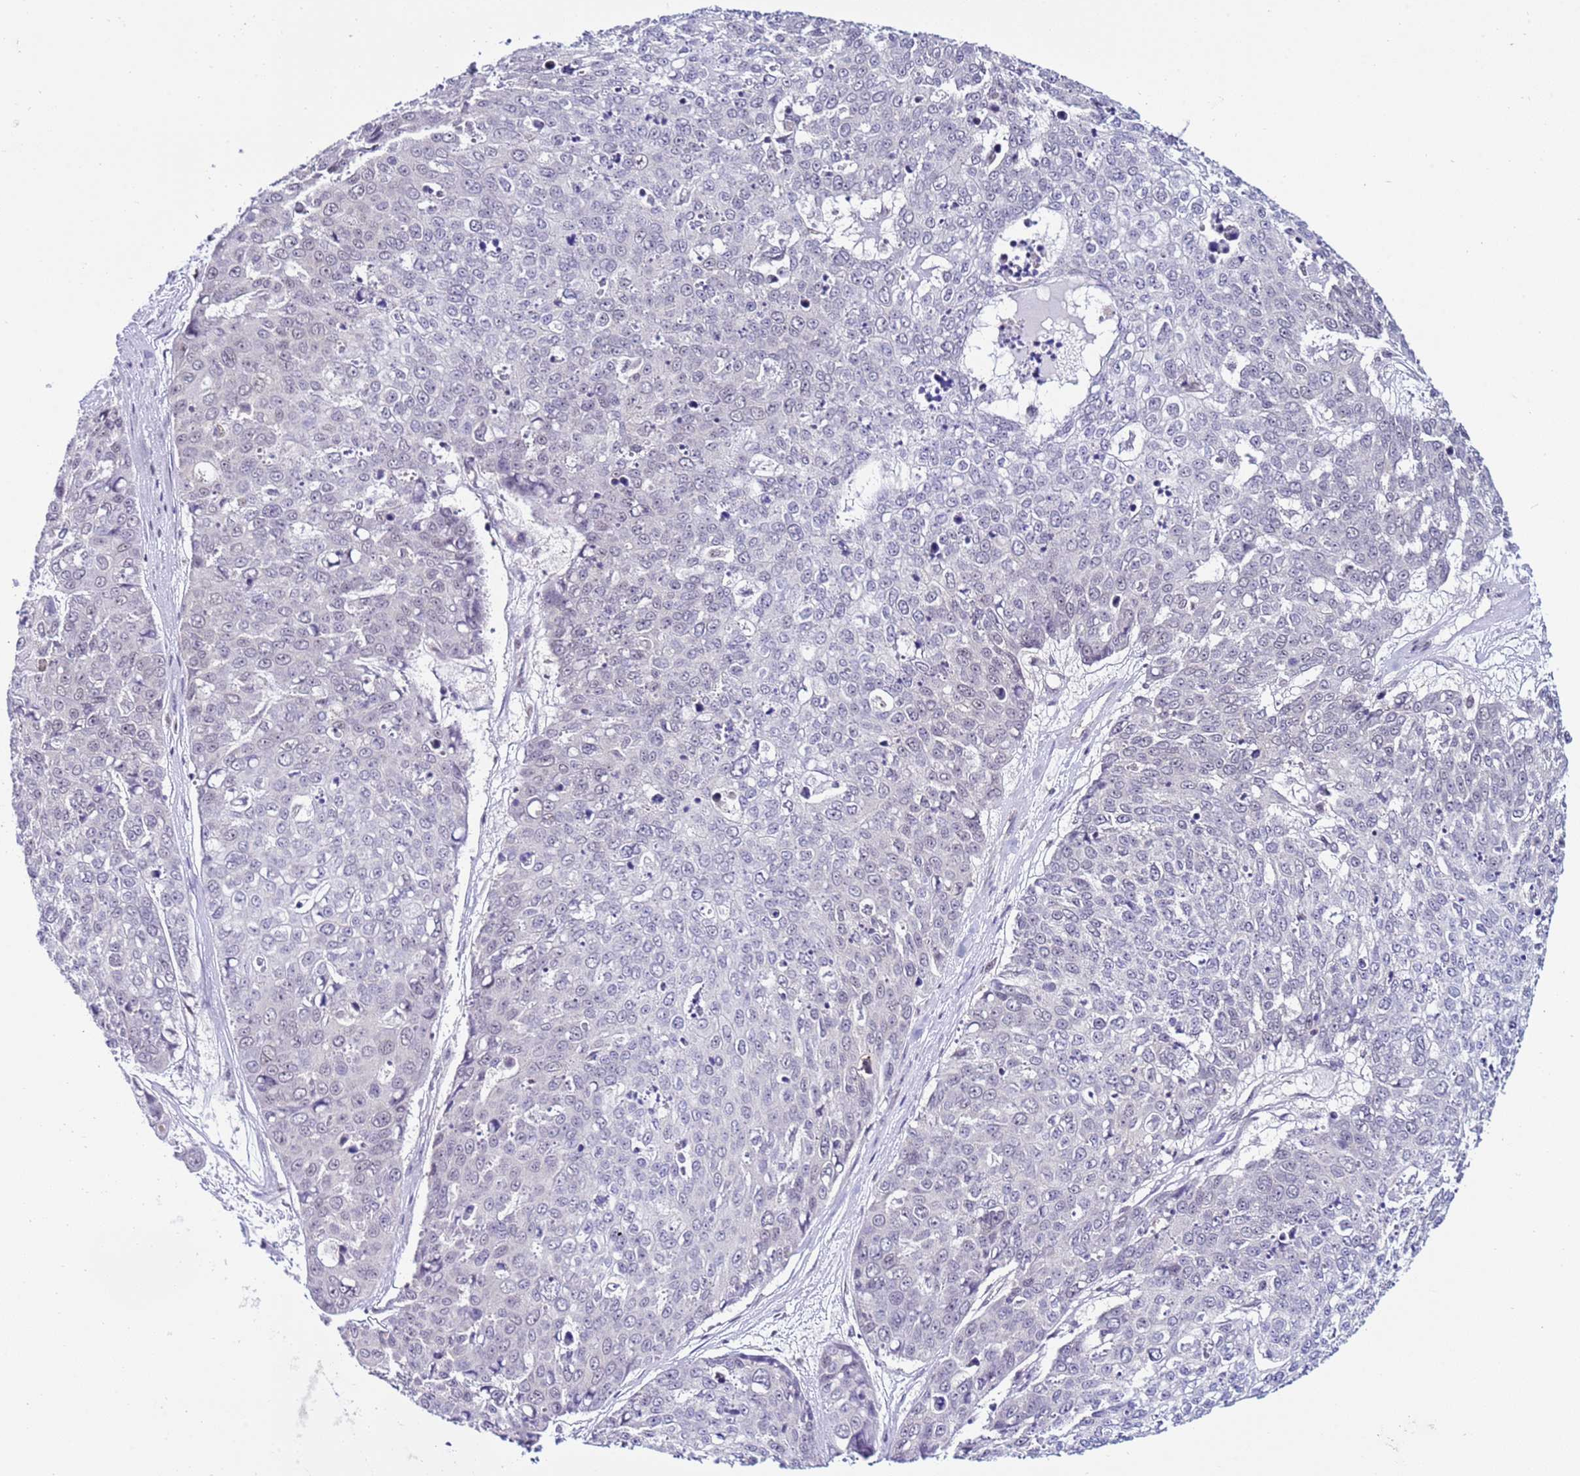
{"staining": {"intensity": "moderate", "quantity": "25%-75%", "location": "nuclear"}, "tissue": "skin cancer", "cell_type": "Tumor cells", "image_type": "cancer", "snomed": [{"axis": "morphology", "description": "Squamous cell carcinoma, NOS"}, {"axis": "topography", "description": "Skin"}], "caption": "This is an image of immunohistochemistry (IHC) staining of skin cancer, which shows moderate positivity in the nuclear of tumor cells.", "gene": "PRPF6", "patient": {"sex": "female", "age": 44}}